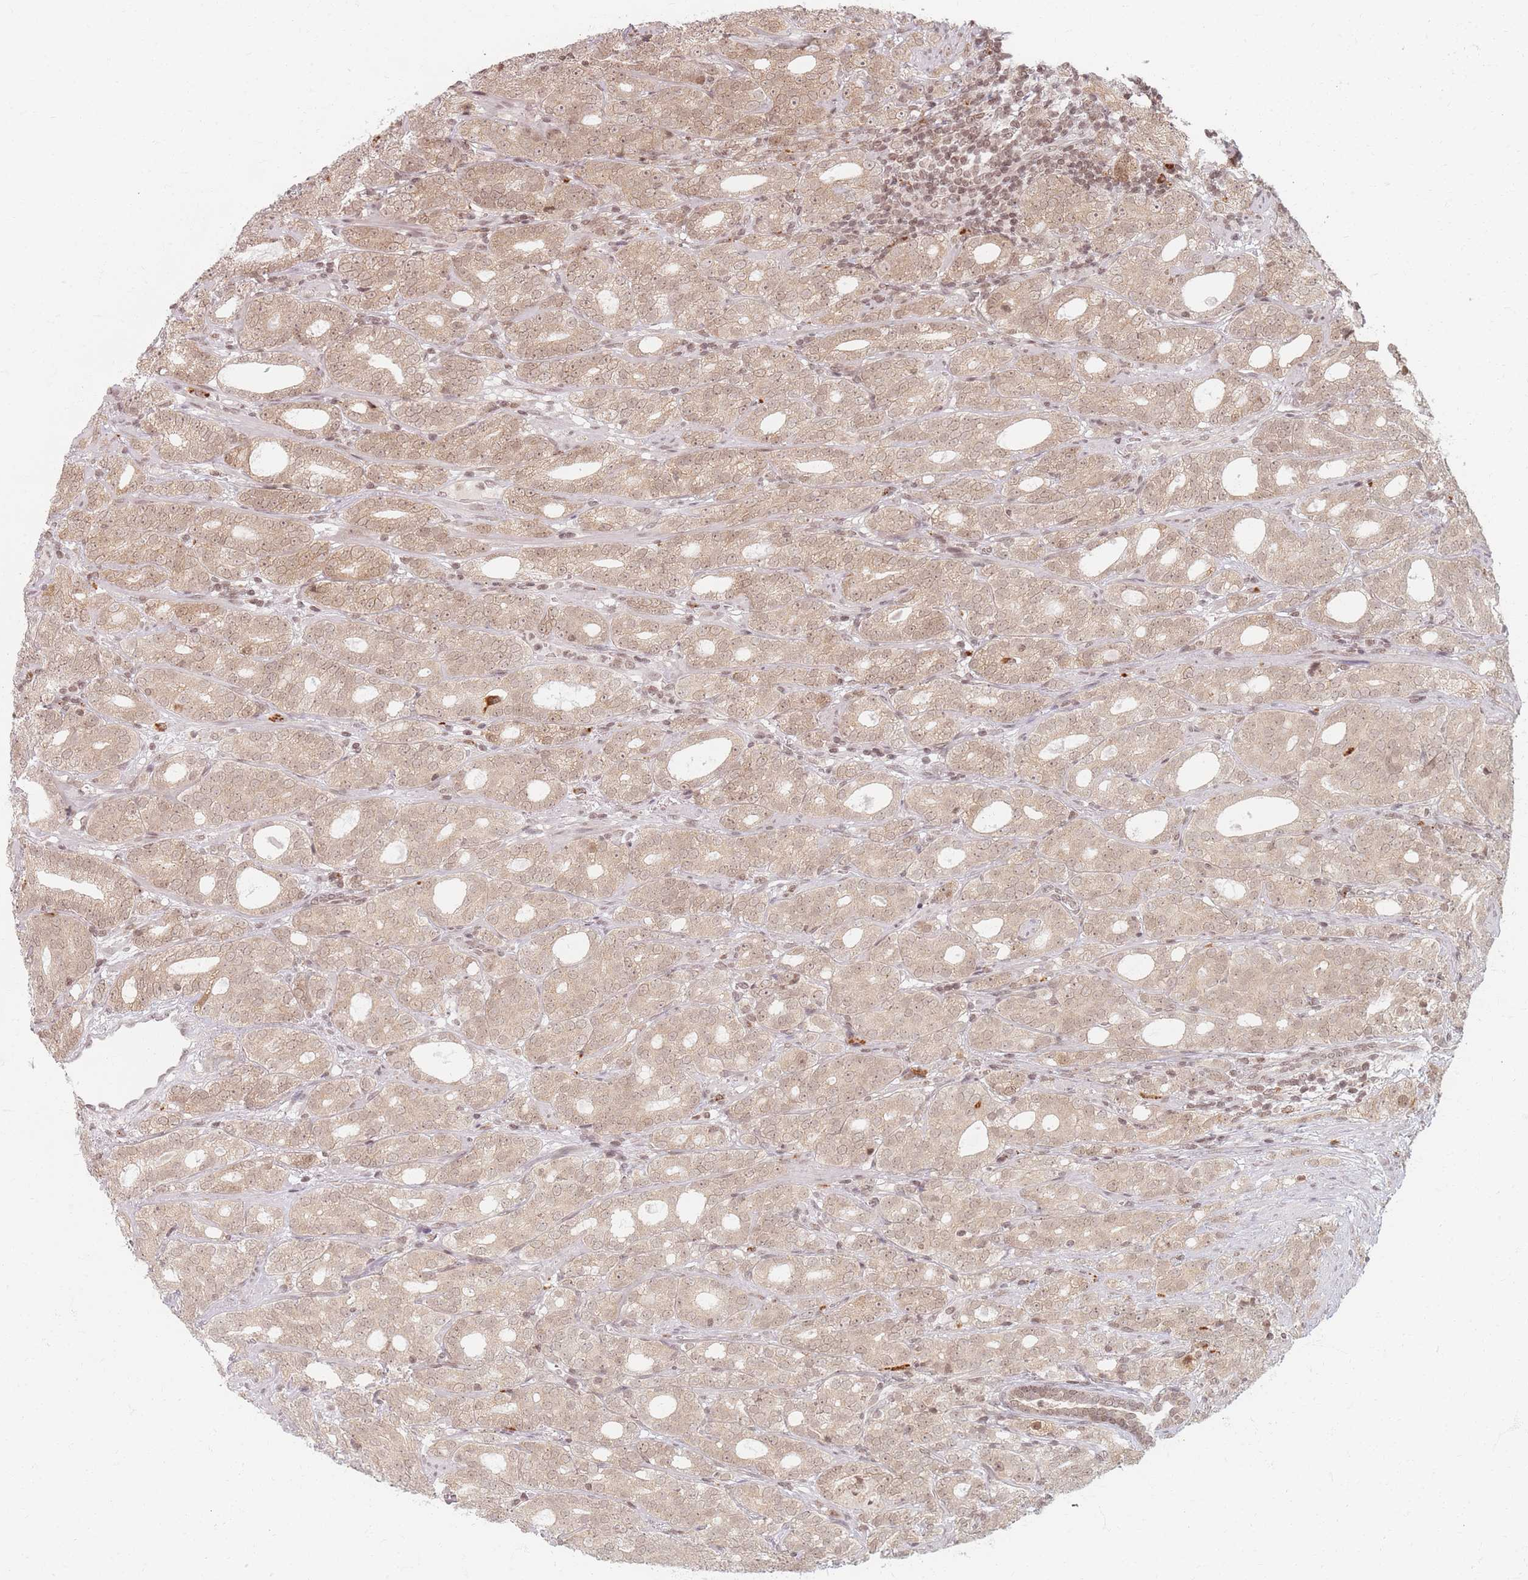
{"staining": {"intensity": "moderate", "quantity": ">75%", "location": "cytoplasmic/membranous,nuclear"}, "tissue": "prostate cancer", "cell_type": "Tumor cells", "image_type": "cancer", "snomed": [{"axis": "morphology", "description": "Adenocarcinoma, High grade"}, {"axis": "topography", "description": "Prostate"}], "caption": "There is medium levels of moderate cytoplasmic/membranous and nuclear expression in tumor cells of high-grade adenocarcinoma (prostate), as demonstrated by immunohistochemical staining (brown color).", "gene": "SPATA45", "patient": {"sex": "male", "age": 64}}